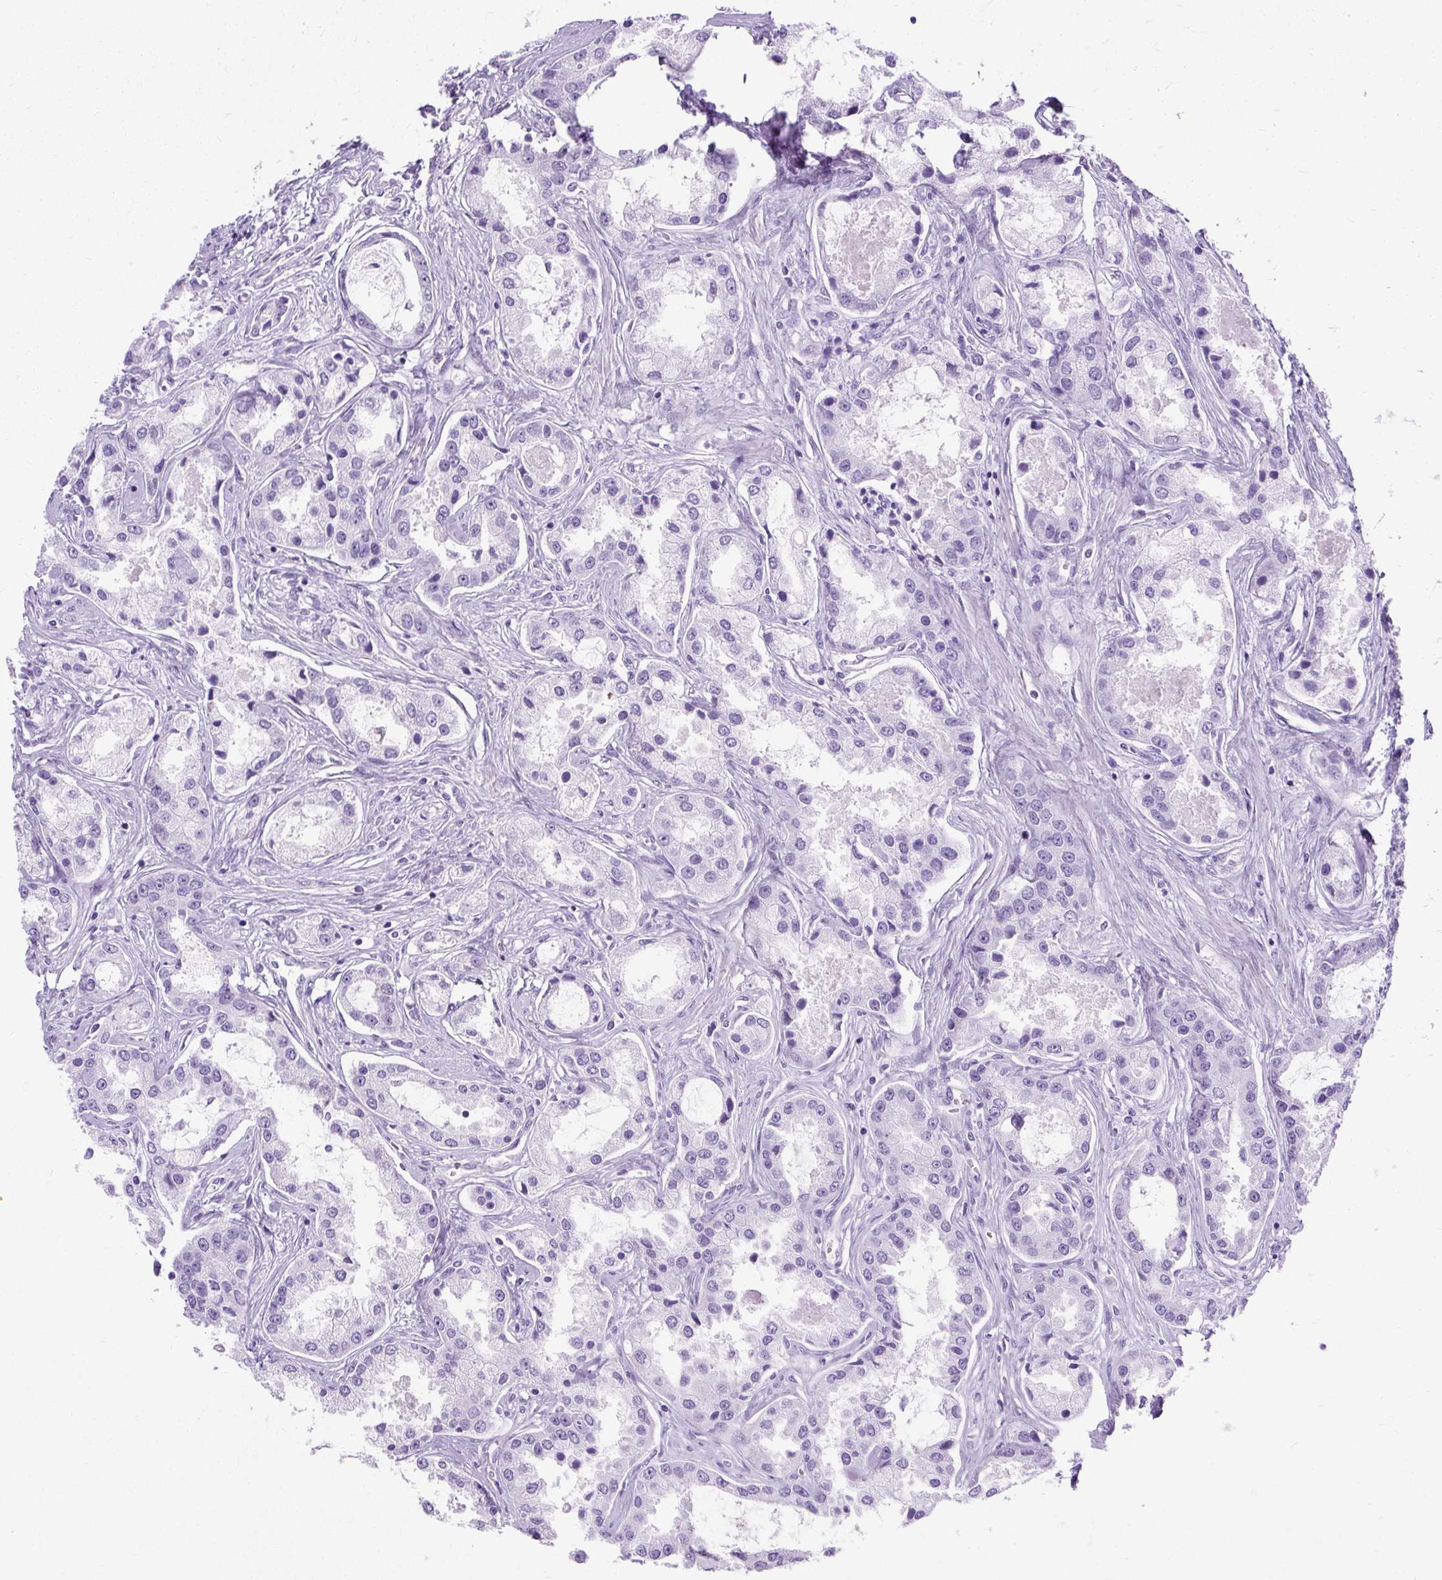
{"staining": {"intensity": "negative", "quantity": "none", "location": "none"}, "tissue": "prostate cancer", "cell_type": "Tumor cells", "image_type": "cancer", "snomed": [{"axis": "morphology", "description": "Adenocarcinoma, Low grade"}, {"axis": "topography", "description": "Prostate"}], "caption": "The micrograph exhibits no significant staining in tumor cells of prostate cancer.", "gene": "PVALB", "patient": {"sex": "male", "age": 68}}